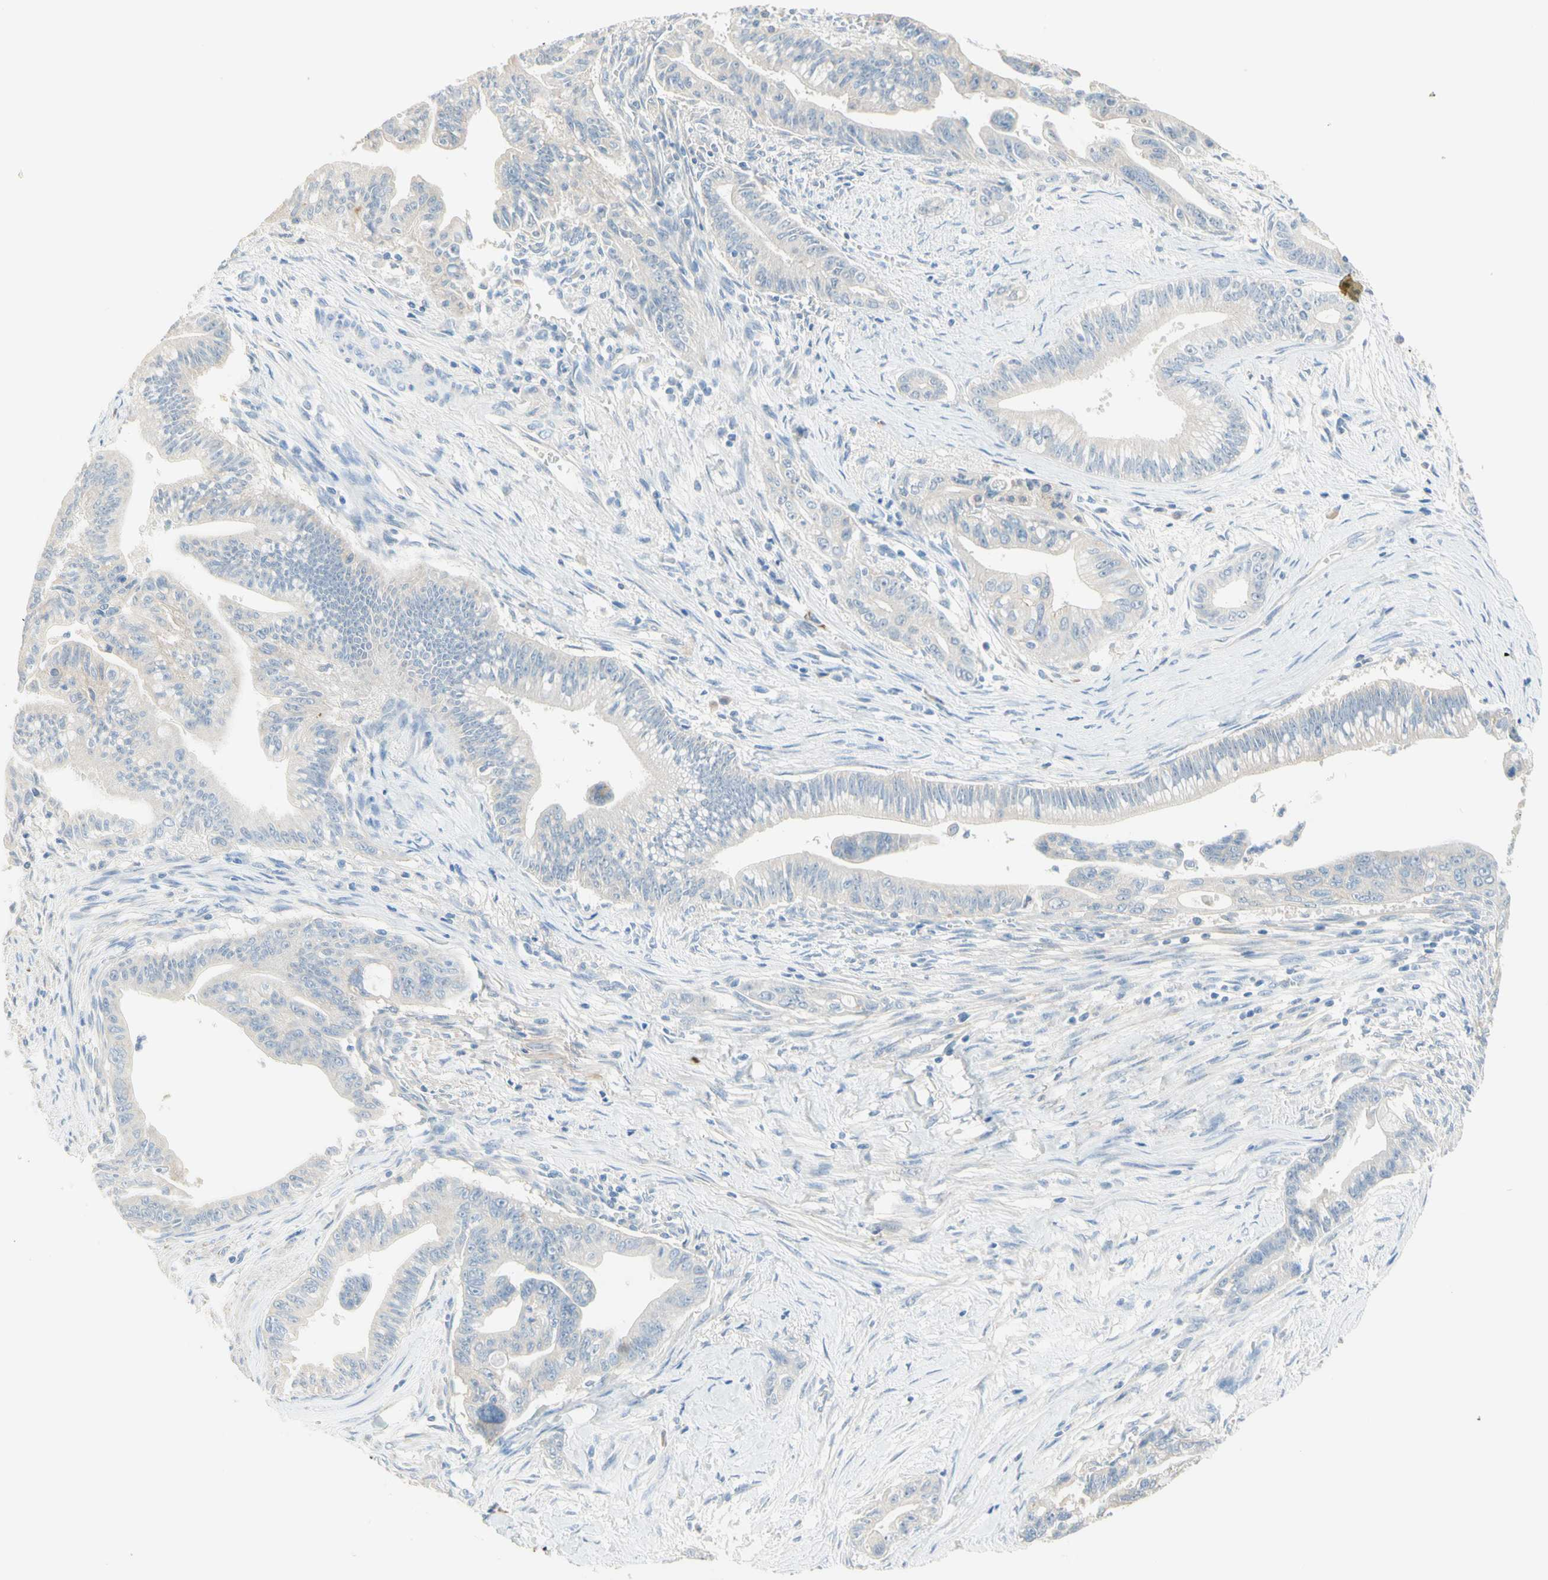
{"staining": {"intensity": "weak", "quantity": "<25%", "location": "cytoplasmic/membranous"}, "tissue": "pancreatic cancer", "cell_type": "Tumor cells", "image_type": "cancer", "snomed": [{"axis": "morphology", "description": "Adenocarcinoma, NOS"}, {"axis": "topography", "description": "Pancreas"}], "caption": "A photomicrograph of human adenocarcinoma (pancreatic) is negative for staining in tumor cells. The staining was performed using DAB to visualize the protein expression in brown, while the nuclei were stained in blue with hematoxylin (Magnification: 20x).", "gene": "NECTIN4", "patient": {"sex": "male", "age": 70}}